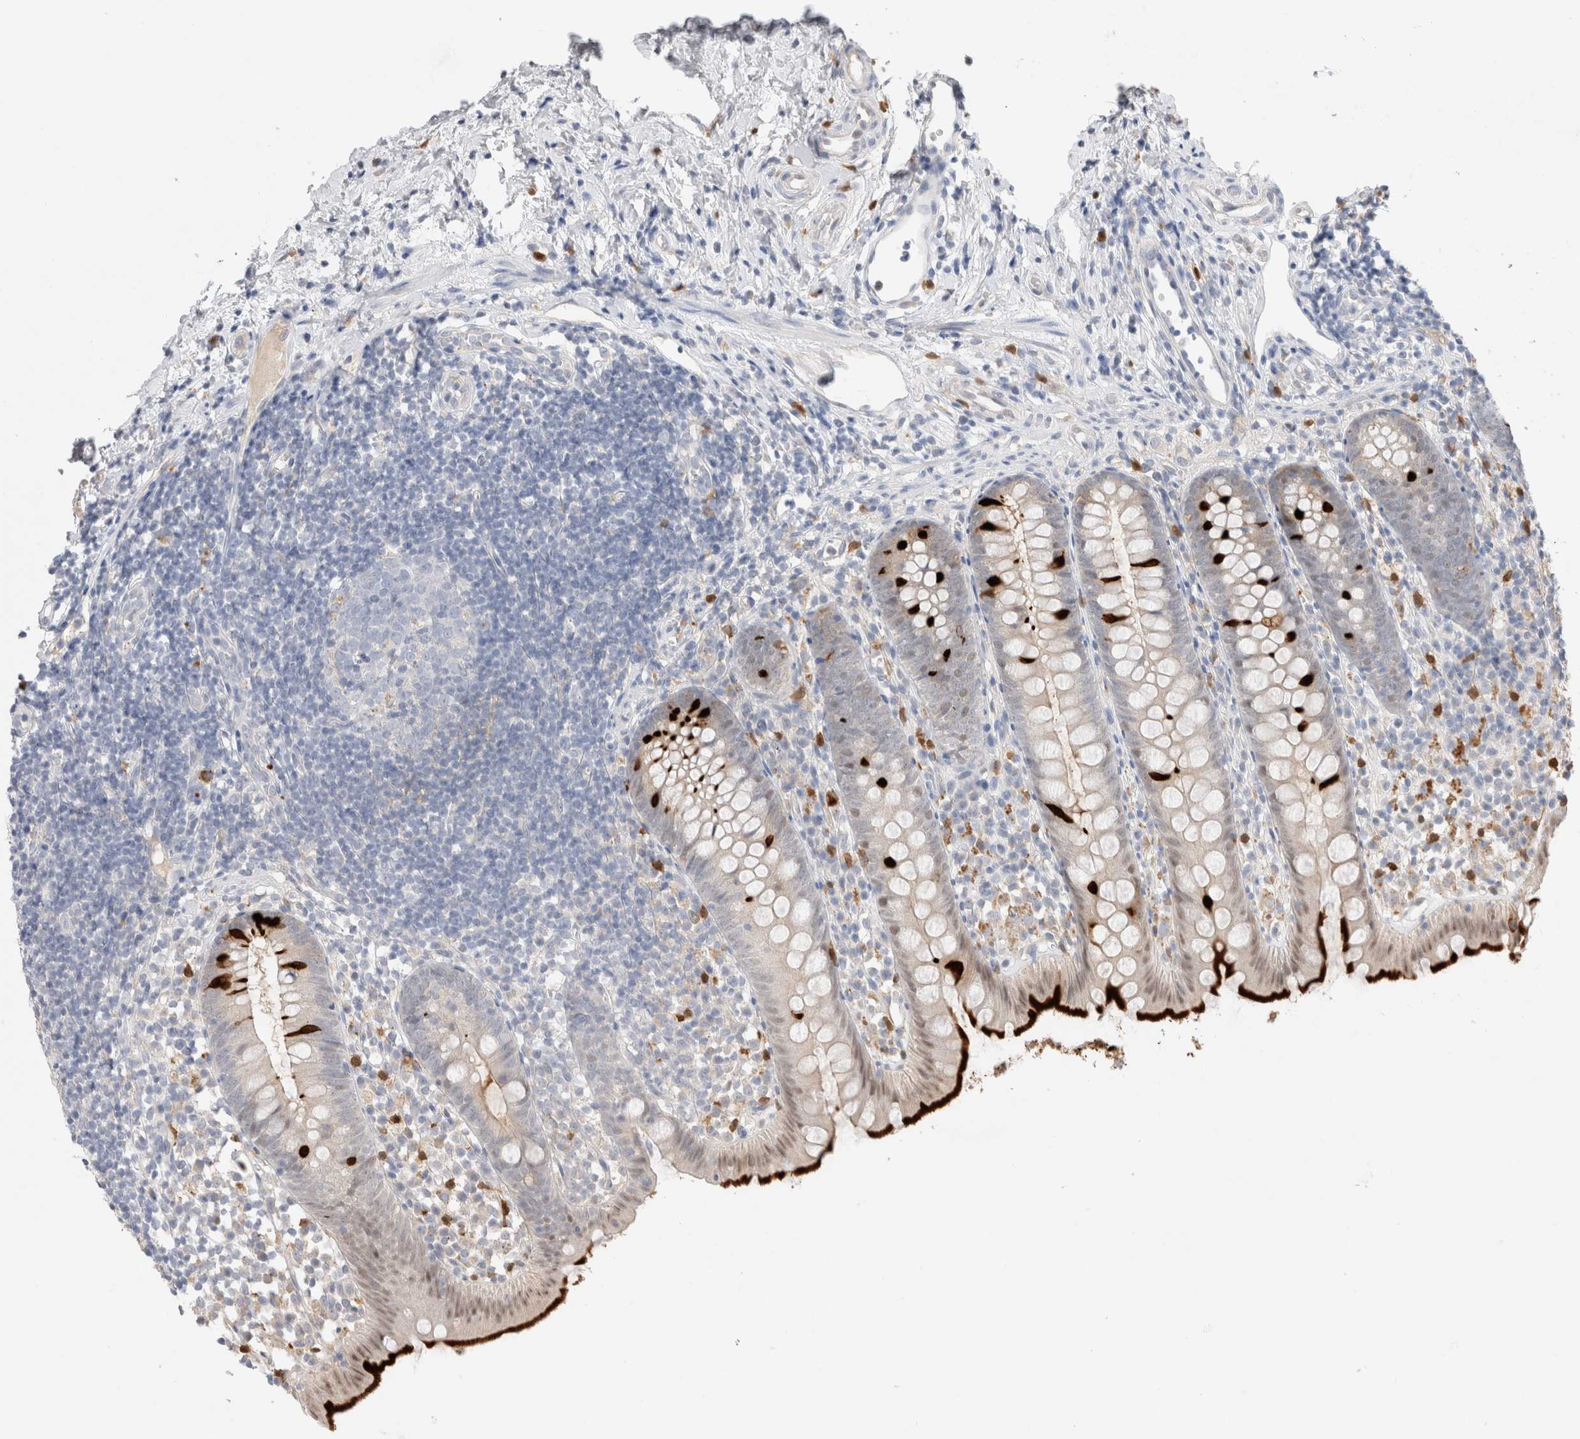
{"staining": {"intensity": "moderate", "quantity": "<25%", "location": "cytoplasmic/membranous"}, "tissue": "appendix", "cell_type": "Glandular cells", "image_type": "normal", "snomed": [{"axis": "morphology", "description": "Normal tissue, NOS"}, {"axis": "topography", "description": "Appendix"}], "caption": "Glandular cells demonstrate low levels of moderate cytoplasmic/membranous expression in about <25% of cells in benign human appendix.", "gene": "HPGDS", "patient": {"sex": "female", "age": 20}}